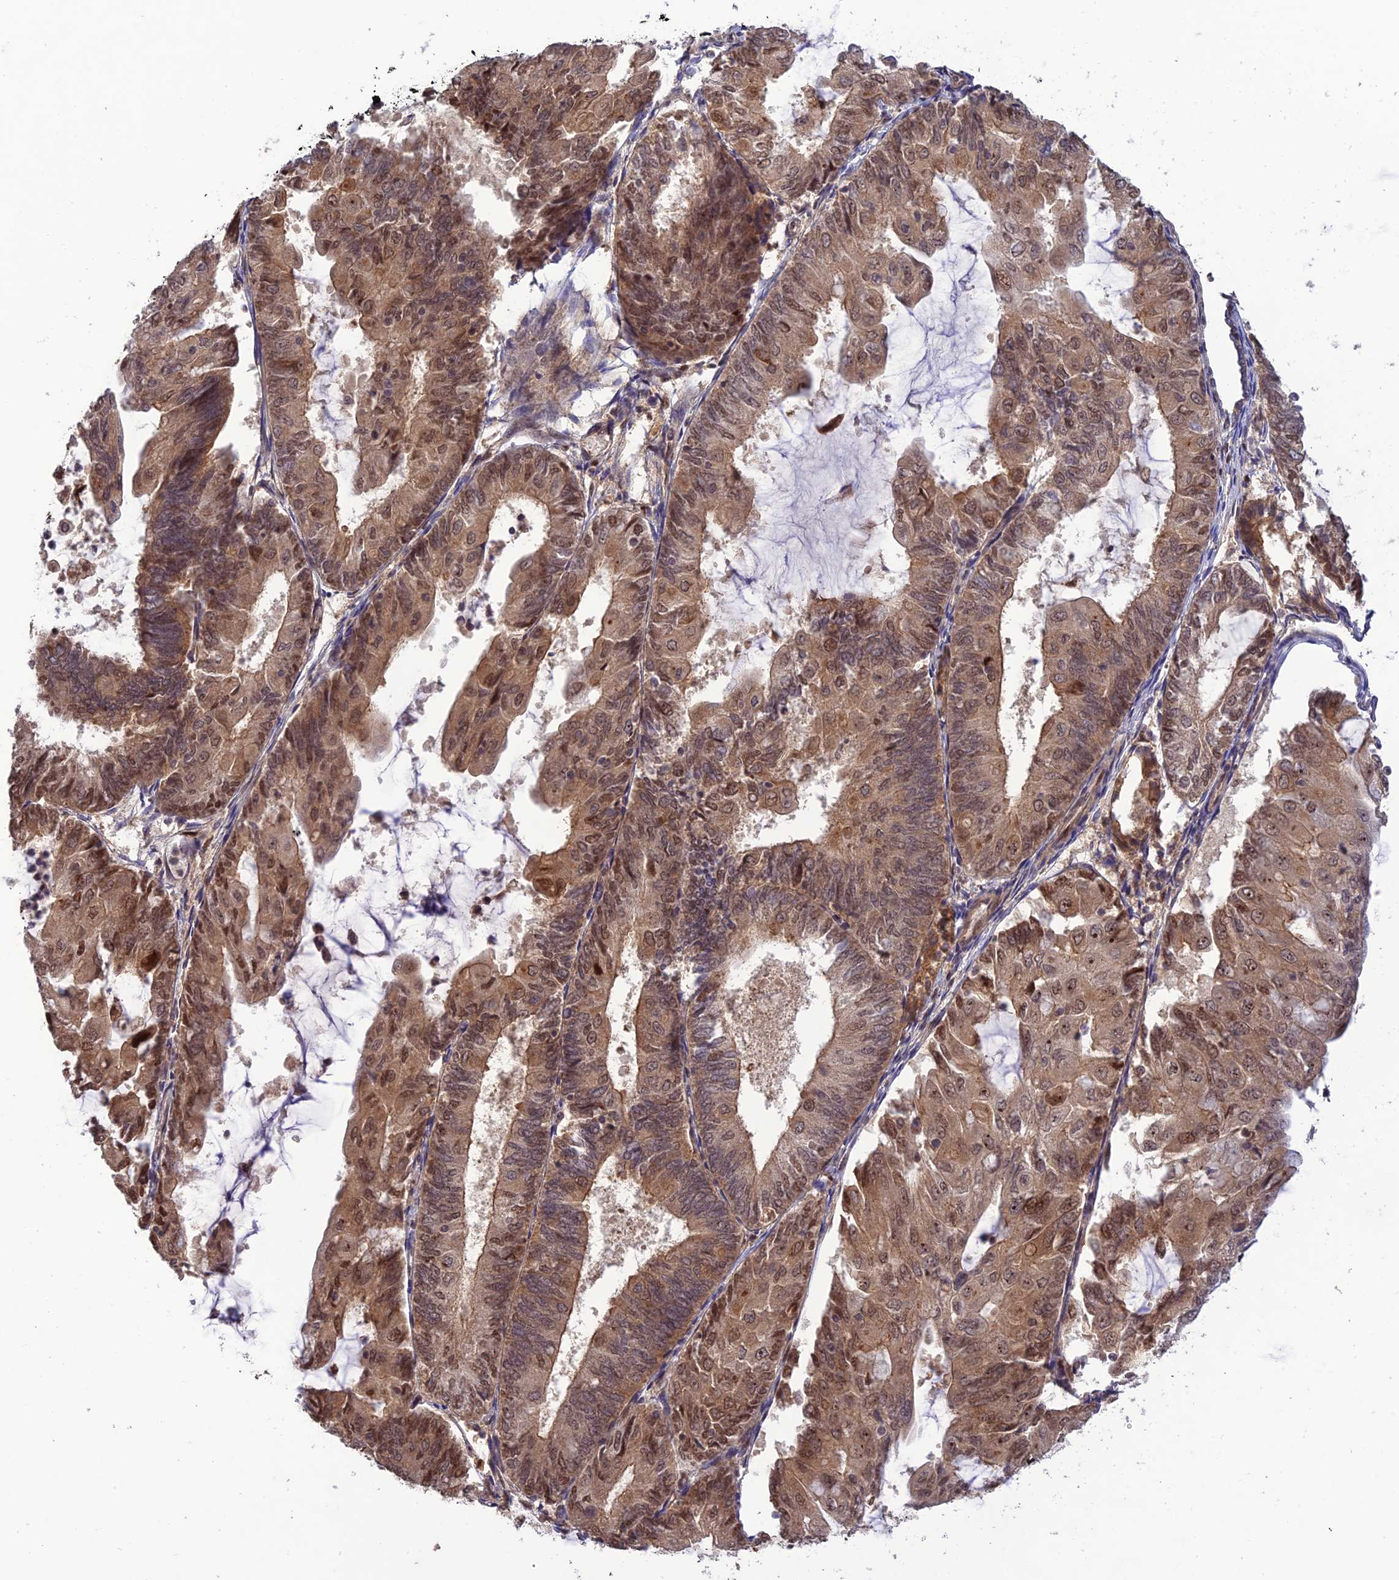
{"staining": {"intensity": "moderate", "quantity": ">75%", "location": "cytoplasmic/membranous,nuclear"}, "tissue": "endometrial cancer", "cell_type": "Tumor cells", "image_type": "cancer", "snomed": [{"axis": "morphology", "description": "Adenocarcinoma, NOS"}, {"axis": "topography", "description": "Endometrium"}], "caption": "Protein staining reveals moderate cytoplasmic/membranous and nuclear expression in approximately >75% of tumor cells in adenocarcinoma (endometrial).", "gene": "REV1", "patient": {"sex": "female", "age": 81}}